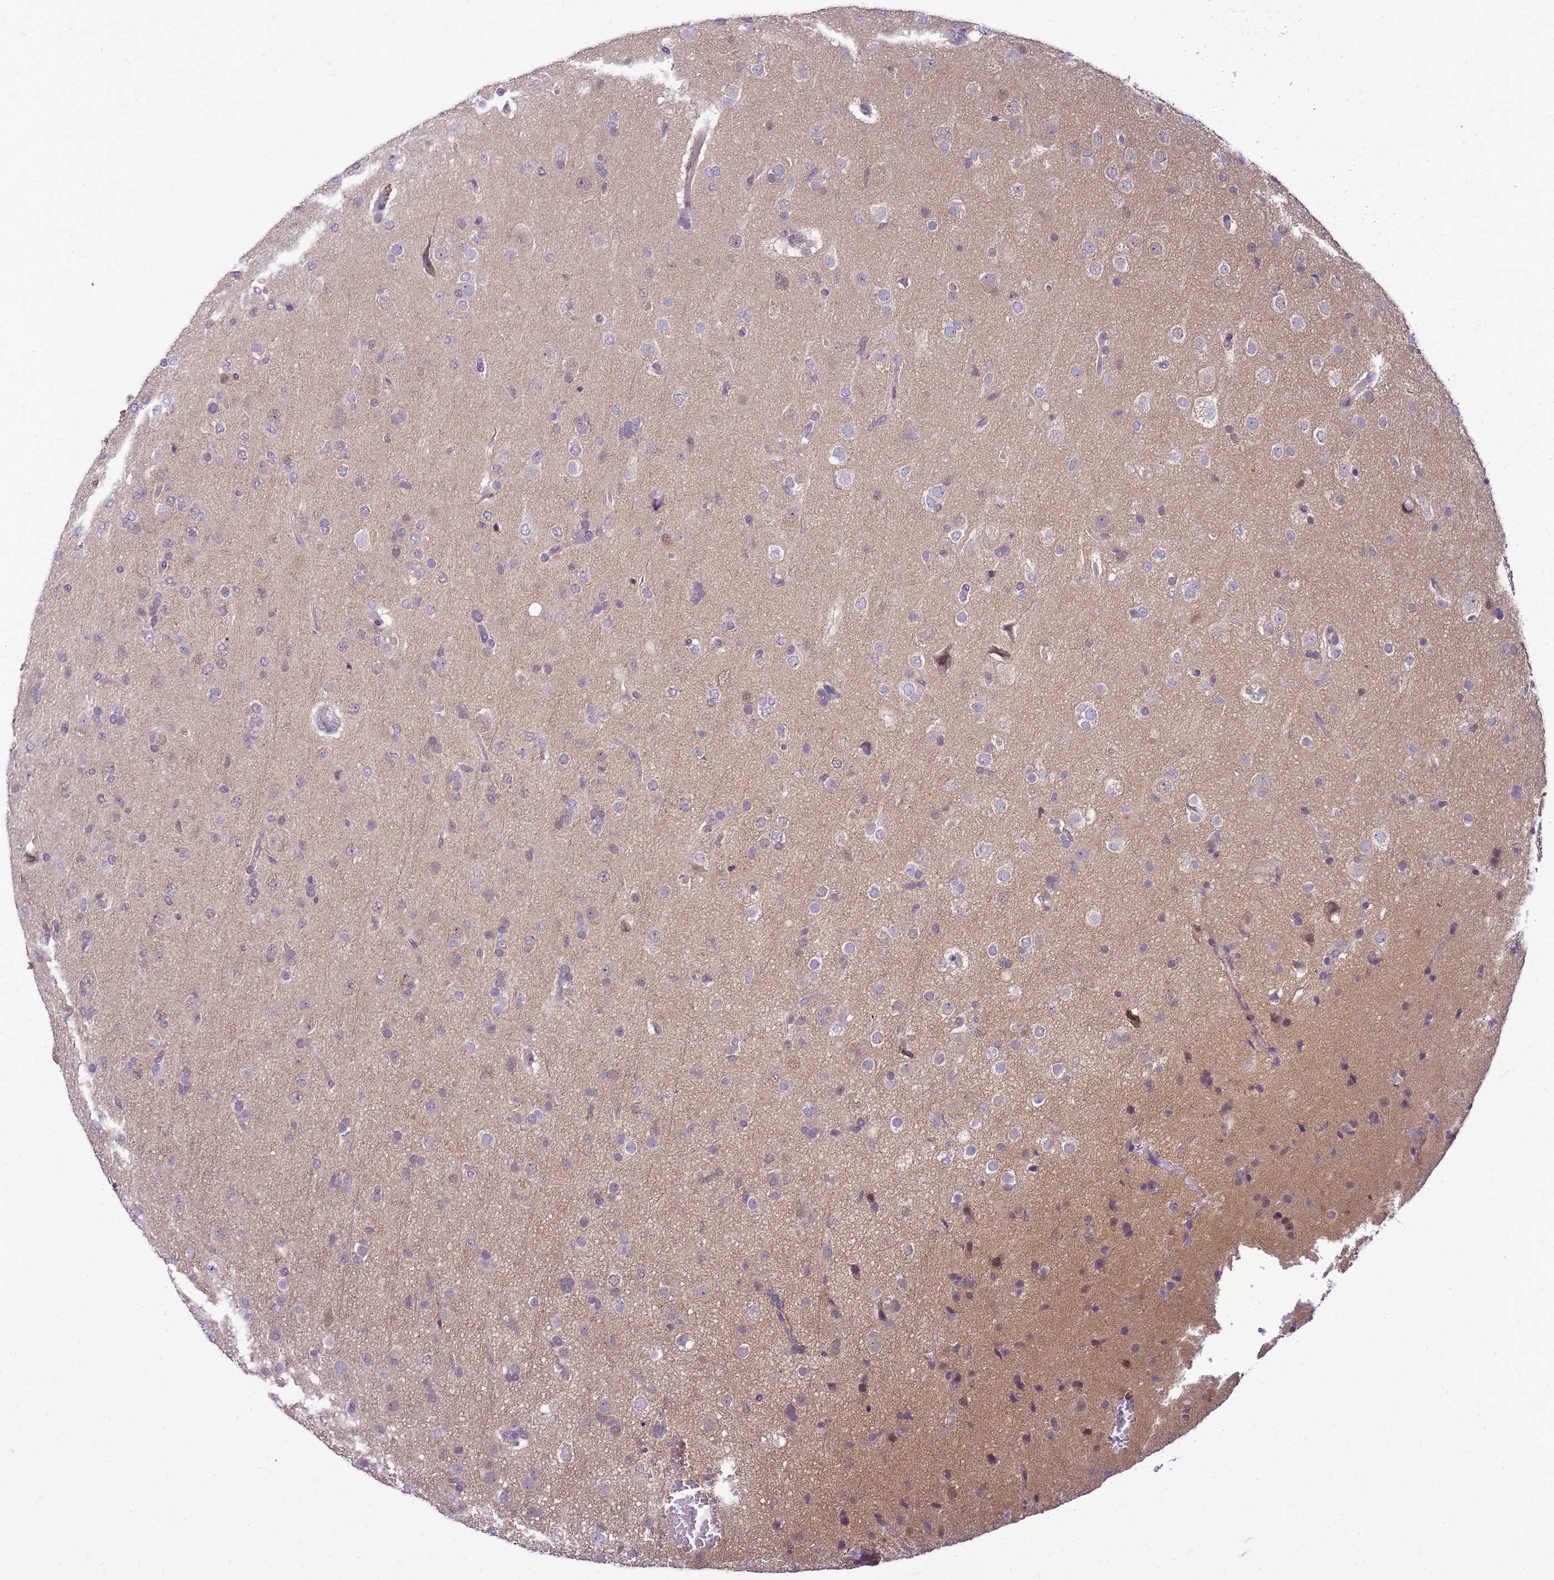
{"staining": {"intensity": "negative", "quantity": "none", "location": "none"}, "tissue": "glioma", "cell_type": "Tumor cells", "image_type": "cancer", "snomed": [{"axis": "morphology", "description": "Glioma, malignant, Low grade"}, {"axis": "topography", "description": "Brain"}], "caption": "Glioma stained for a protein using immunohistochemistry (IHC) exhibits no expression tumor cells.", "gene": "DDI2", "patient": {"sex": "male", "age": 65}}